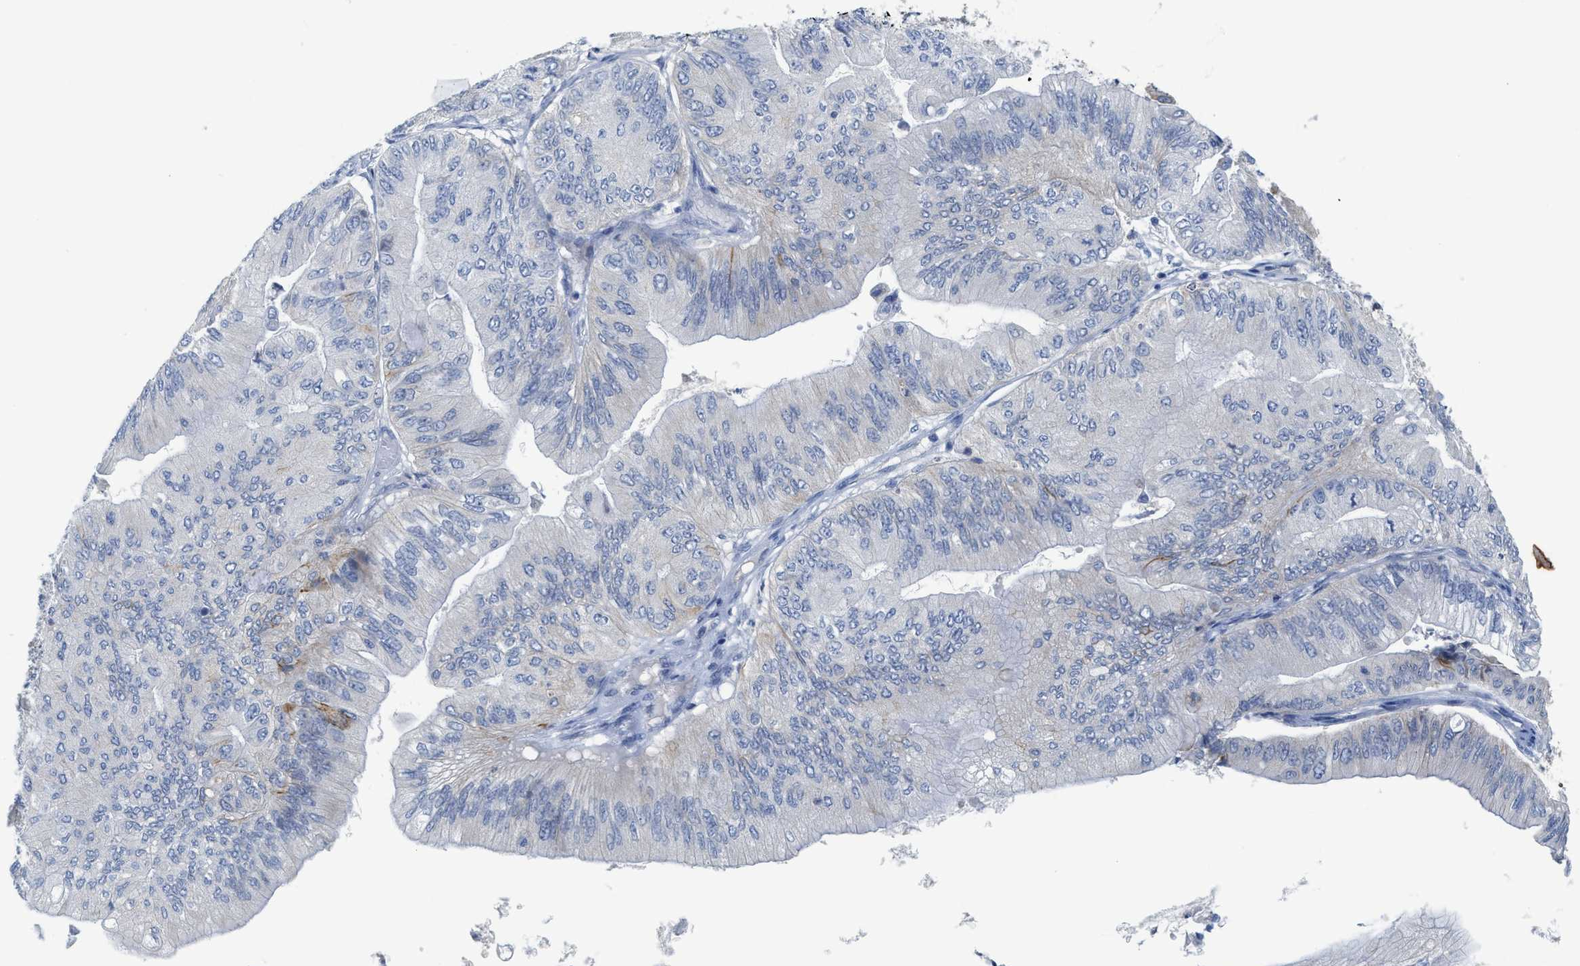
{"staining": {"intensity": "negative", "quantity": "none", "location": "none"}, "tissue": "ovarian cancer", "cell_type": "Tumor cells", "image_type": "cancer", "snomed": [{"axis": "morphology", "description": "Cystadenocarcinoma, mucinous, NOS"}, {"axis": "topography", "description": "Ovary"}], "caption": "Immunohistochemistry (IHC) micrograph of human mucinous cystadenocarcinoma (ovarian) stained for a protein (brown), which reveals no staining in tumor cells. (DAB (3,3'-diaminobenzidine) immunohistochemistry (IHC) with hematoxylin counter stain).", "gene": "GATD3", "patient": {"sex": "female", "age": 61}}